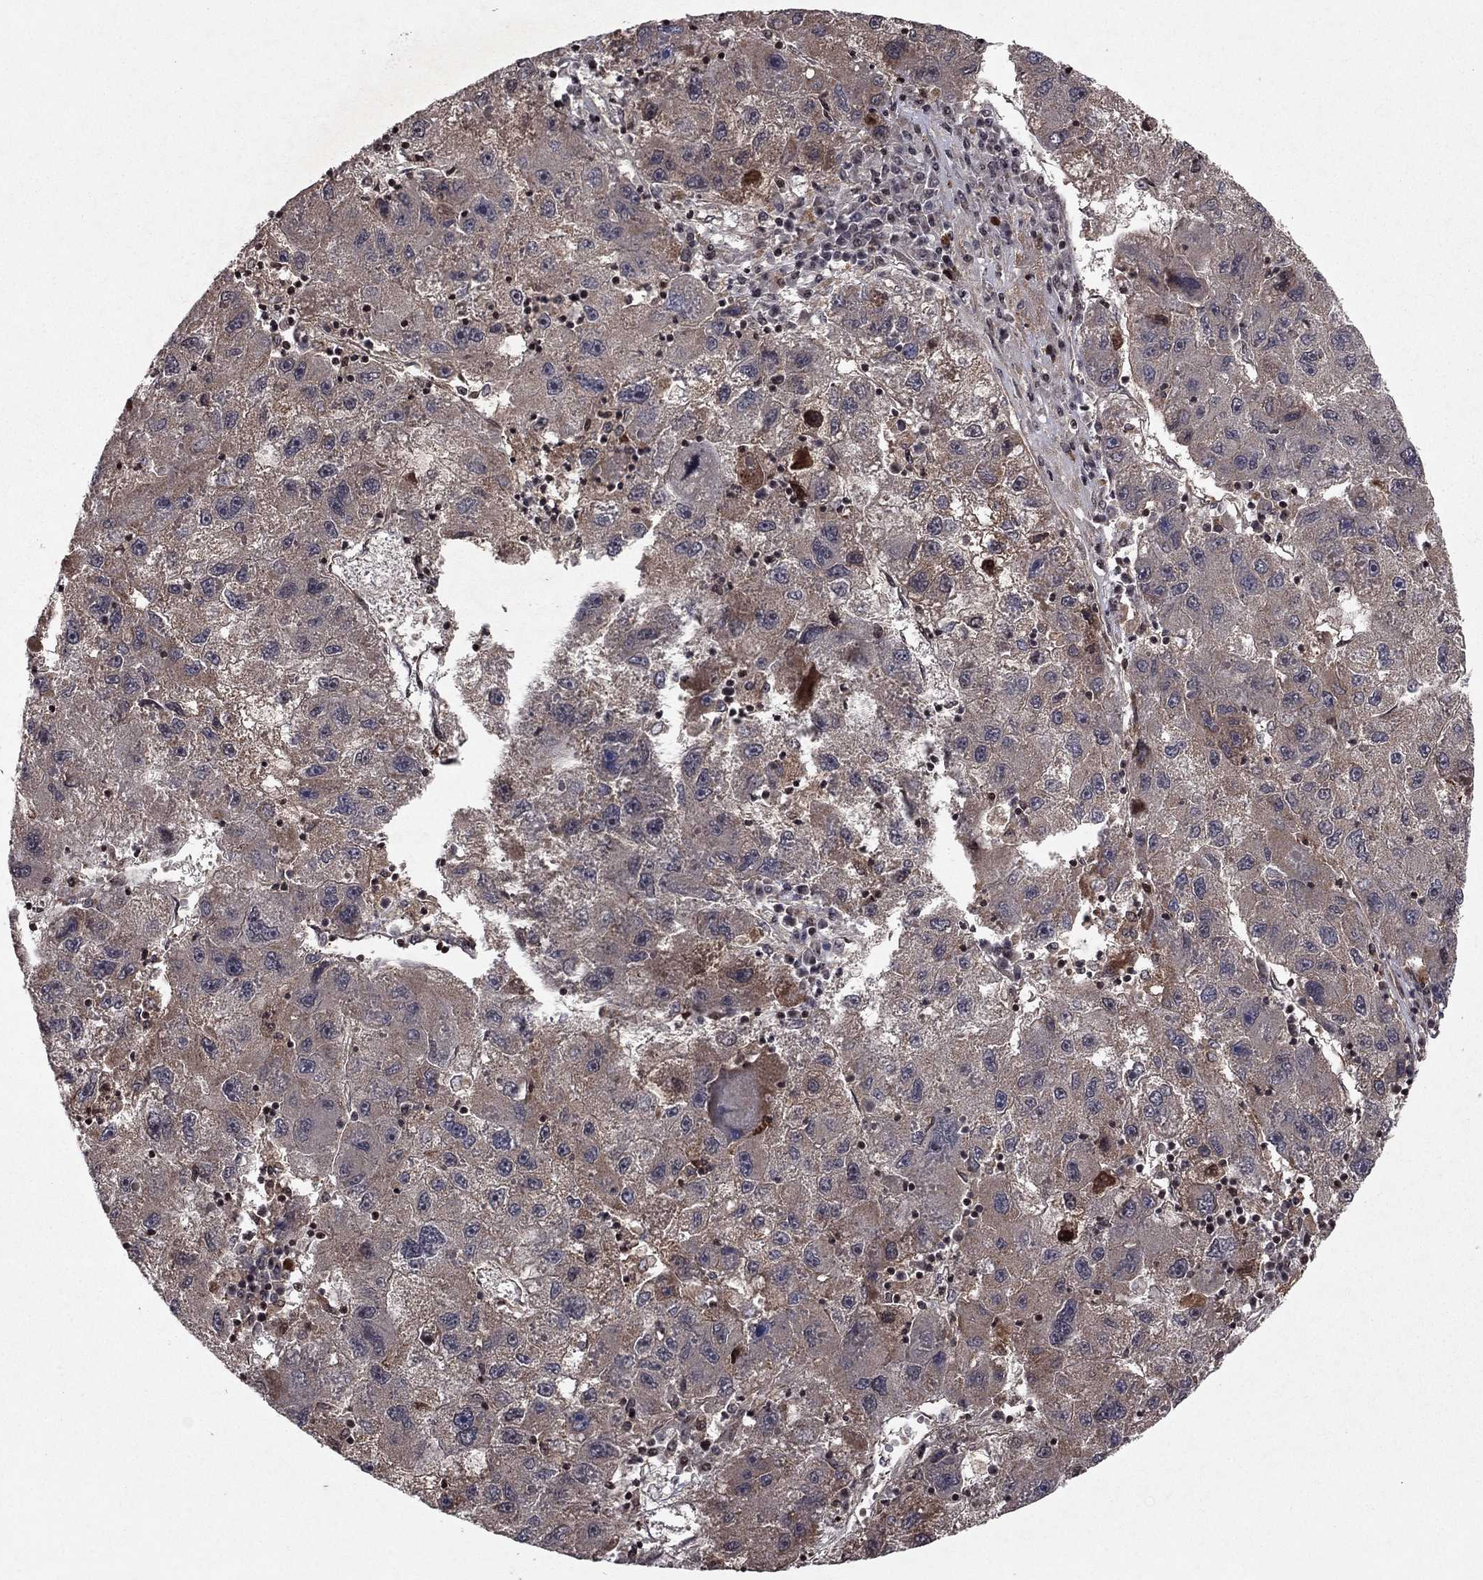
{"staining": {"intensity": "weak", "quantity": "<25%", "location": "cytoplasmic/membranous"}, "tissue": "liver cancer", "cell_type": "Tumor cells", "image_type": "cancer", "snomed": [{"axis": "morphology", "description": "Carcinoma, Hepatocellular, NOS"}, {"axis": "topography", "description": "Liver"}], "caption": "High power microscopy micrograph of an IHC image of hepatocellular carcinoma (liver), revealing no significant expression in tumor cells.", "gene": "SORBS1", "patient": {"sex": "male", "age": 75}}